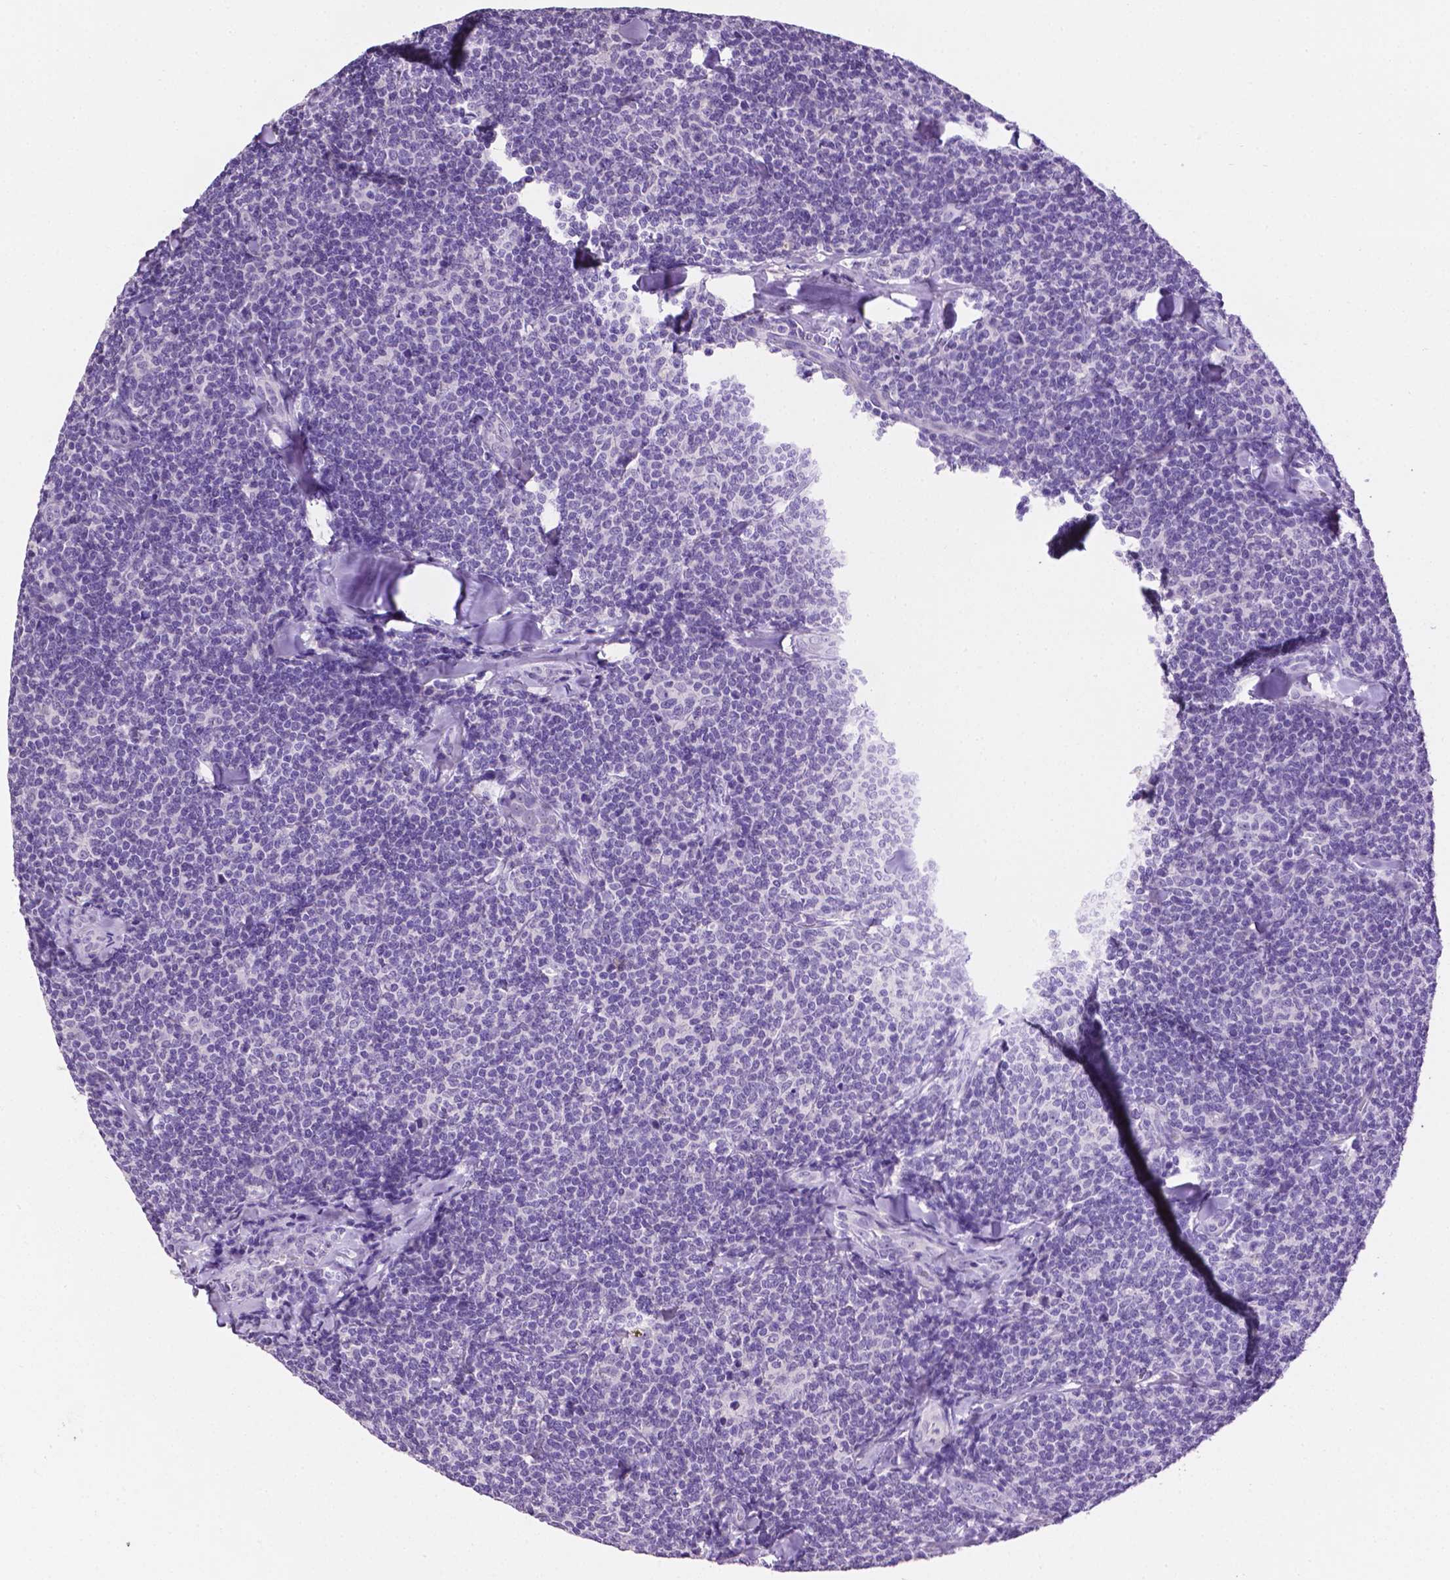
{"staining": {"intensity": "negative", "quantity": "none", "location": "none"}, "tissue": "lymphoma", "cell_type": "Tumor cells", "image_type": "cancer", "snomed": [{"axis": "morphology", "description": "Malignant lymphoma, non-Hodgkin's type, Low grade"}, {"axis": "topography", "description": "Lymph node"}], "caption": "Tumor cells are negative for brown protein staining in low-grade malignant lymphoma, non-Hodgkin's type.", "gene": "TACSTD2", "patient": {"sex": "female", "age": 56}}